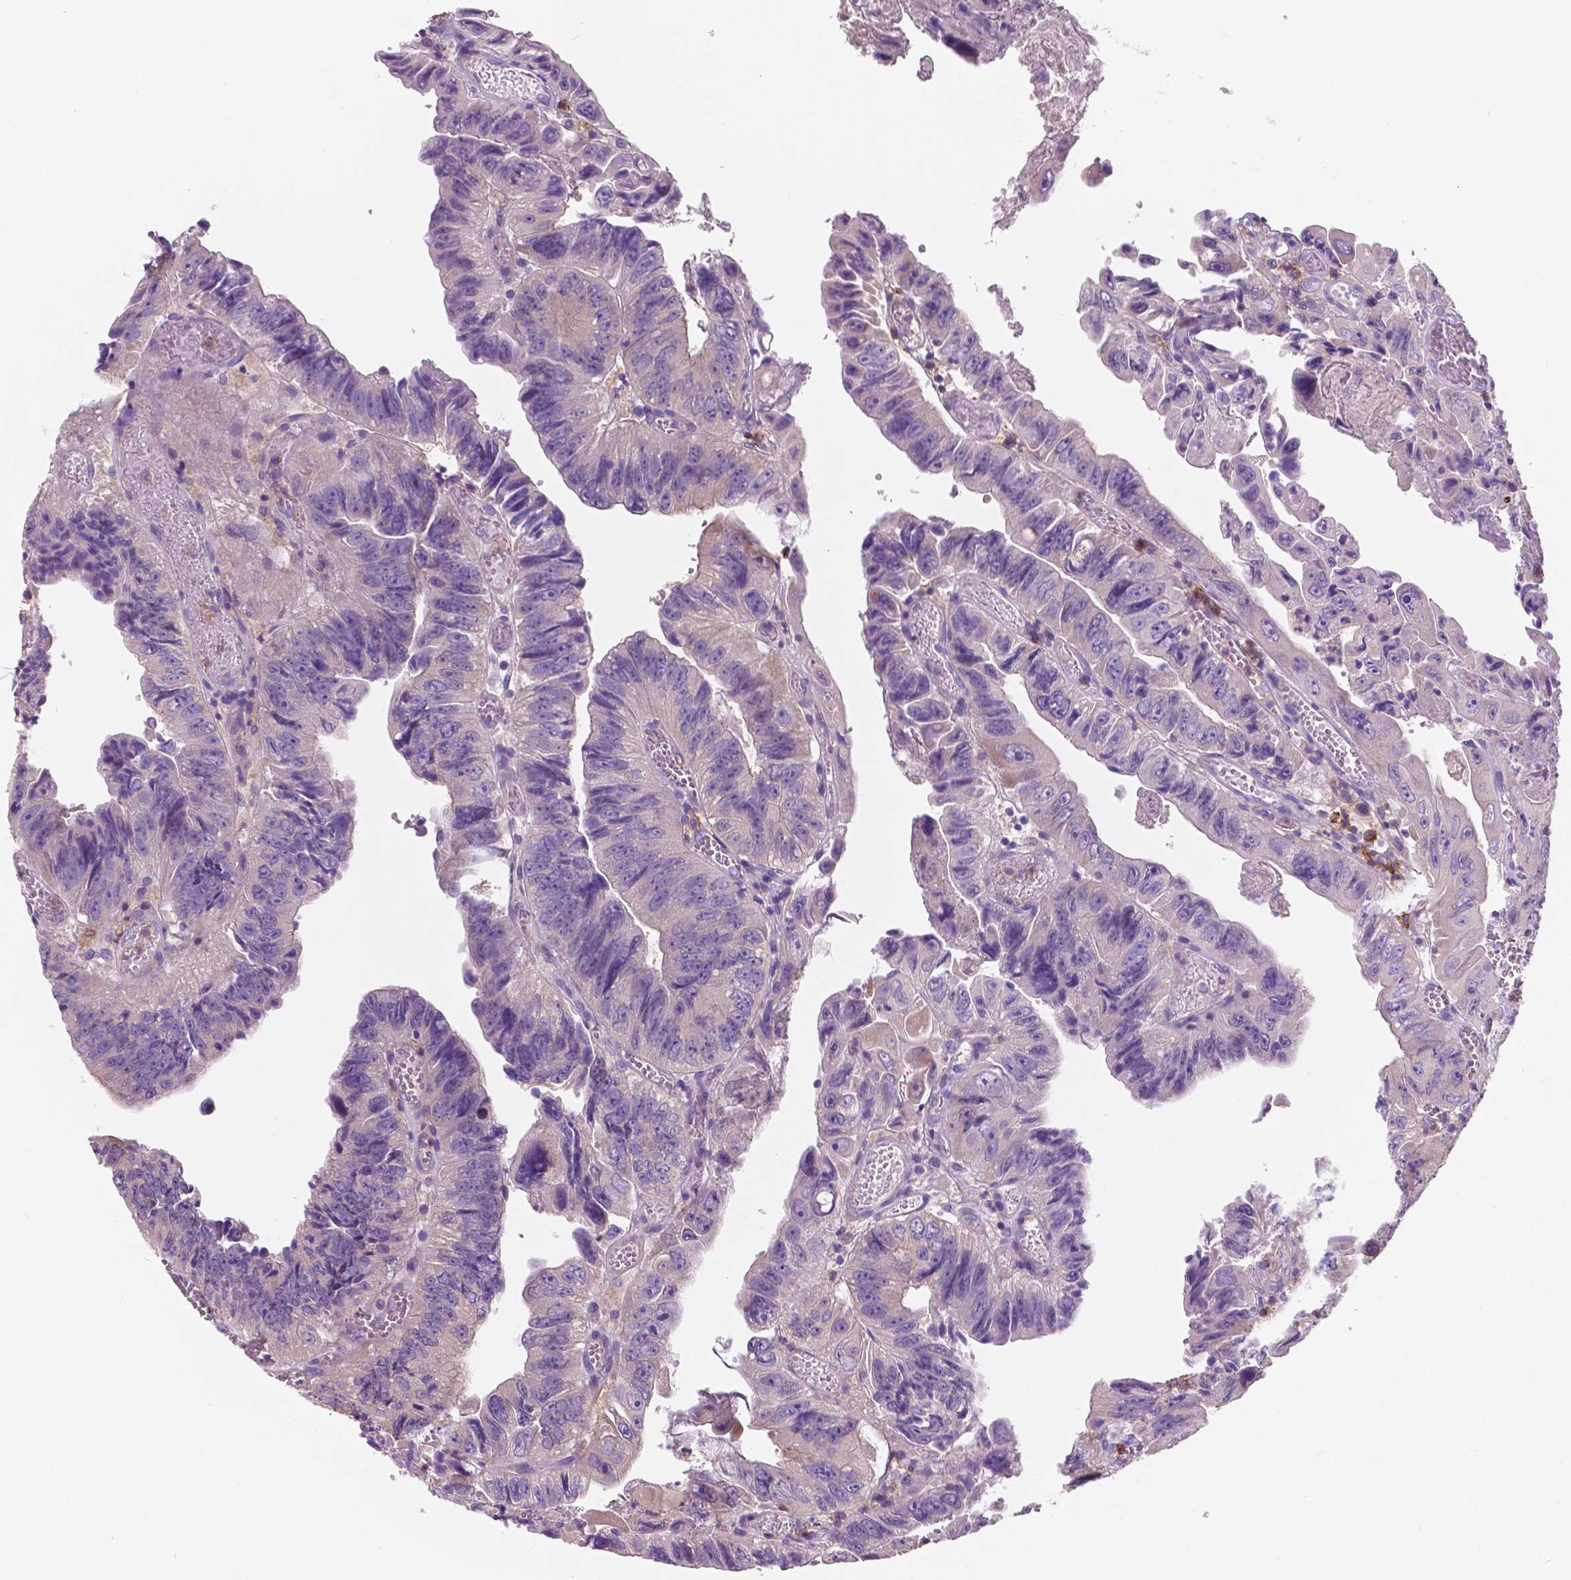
{"staining": {"intensity": "negative", "quantity": "none", "location": "none"}, "tissue": "colorectal cancer", "cell_type": "Tumor cells", "image_type": "cancer", "snomed": [{"axis": "morphology", "description": "Adenocarcinoma, NOS"}, {"axis": "topography", "description": "Colon"}], "caption": "Adenocarcinoma (colorectal) was stained to show a protein in brown. There is no significant staining in tumor cells.", "gene": "SEMA4A", "patient": {"sex": "female", "age": 84}}